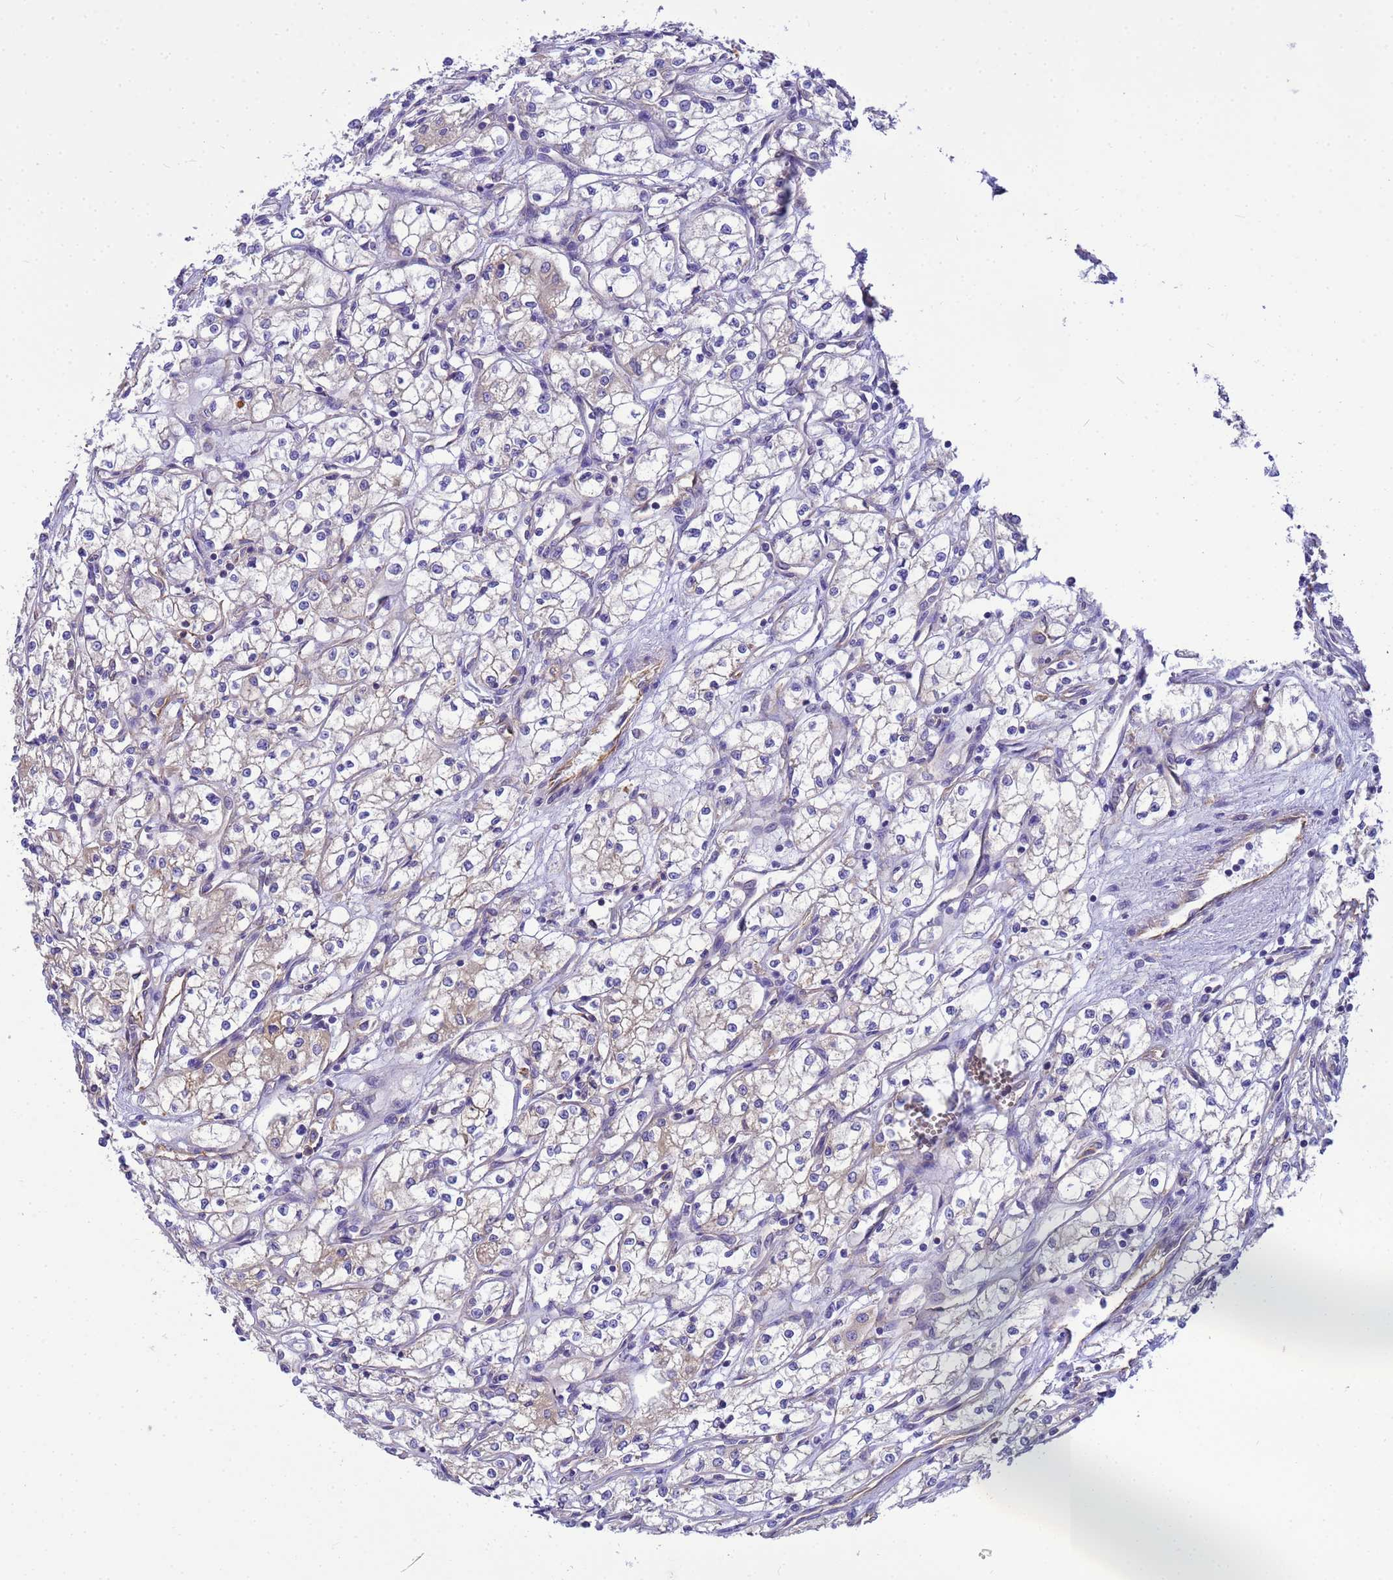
{"staining": {"intensity": "weak", "quantity": "<25%", "location": "cytoplasmic/membranous"}, "tissue": "renal cancer", "cell_type": "Tumor cells", "image_type": "cancer", "snomed": [{"axis": "morphology", "description": "Adenocarcinoma, NOS"}, {"axis": "topography", "description": "Kidney"}], "caption": "Tumor cells are negative for protein expression in human renal adenocarcinoma.", "gene": "TUBB1", "patient": {"sex": "male", "age": 59}}